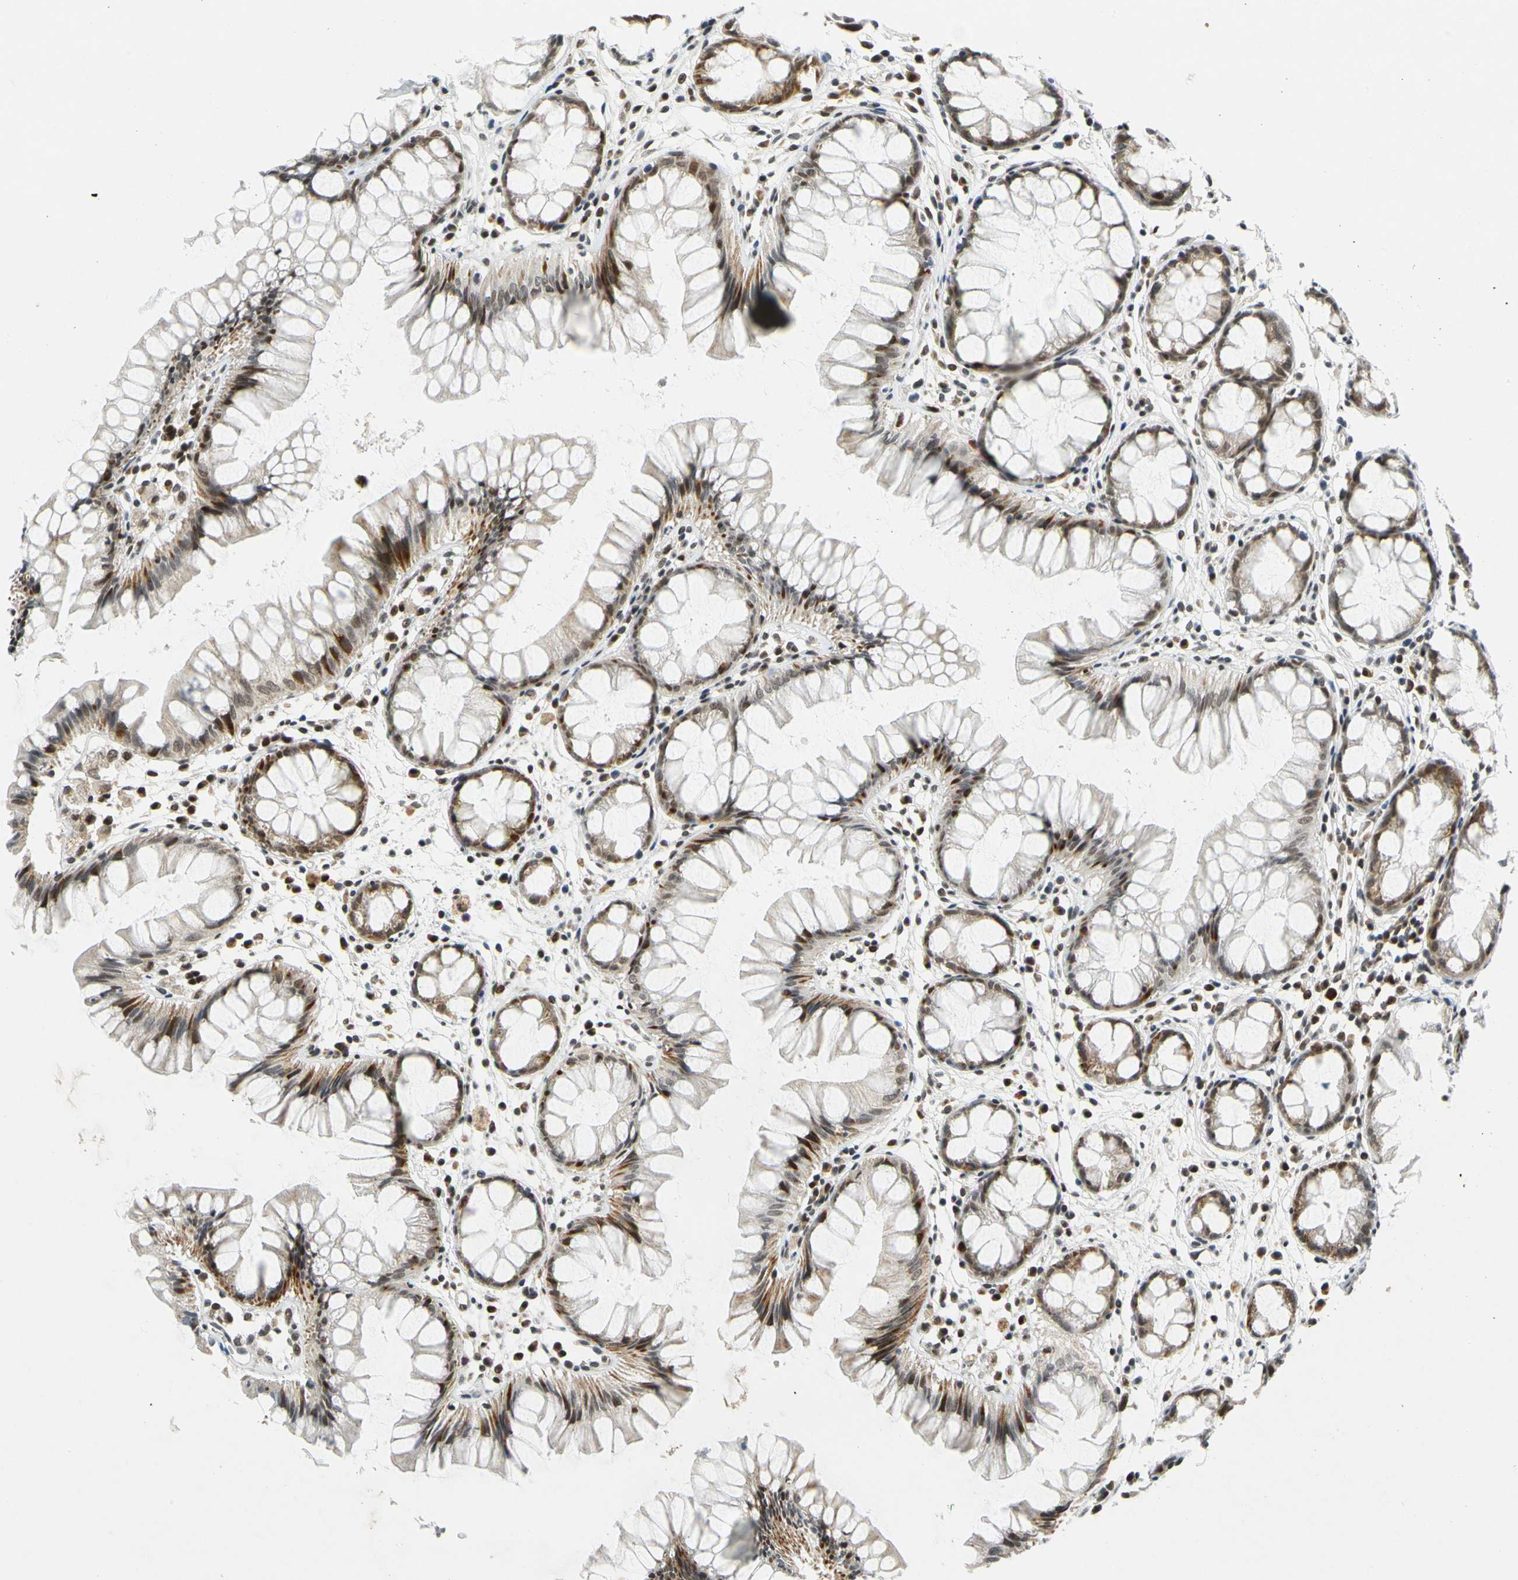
{"staining": {"intensity": "strong", "quantity": ">75%", "location": "cytoplasmic/membranous,nuclear"}, "tissue": "rectum", "cell_type": "Glandular cells", "image_type": "normal", "snomed": [{"axis": "morphology", "description": "Normal tissue, NOS"}, {"axis": "morphology", "description": "Adenocarcinoma, NOS"}, {"axis": "topography", "description": "Rectum"}], "caption": "A histopathology image of rectum stained for a protein exhibits strong cytoplasmic/membranous,nuclear brown staining in glandular cells. The protein is stained brown, and the nuclei are stained in blue (DAB IHC with brightfield microscopy, high magnification).", "gene": "POGZ", "patient": {"sex": "female", "age": 65}}